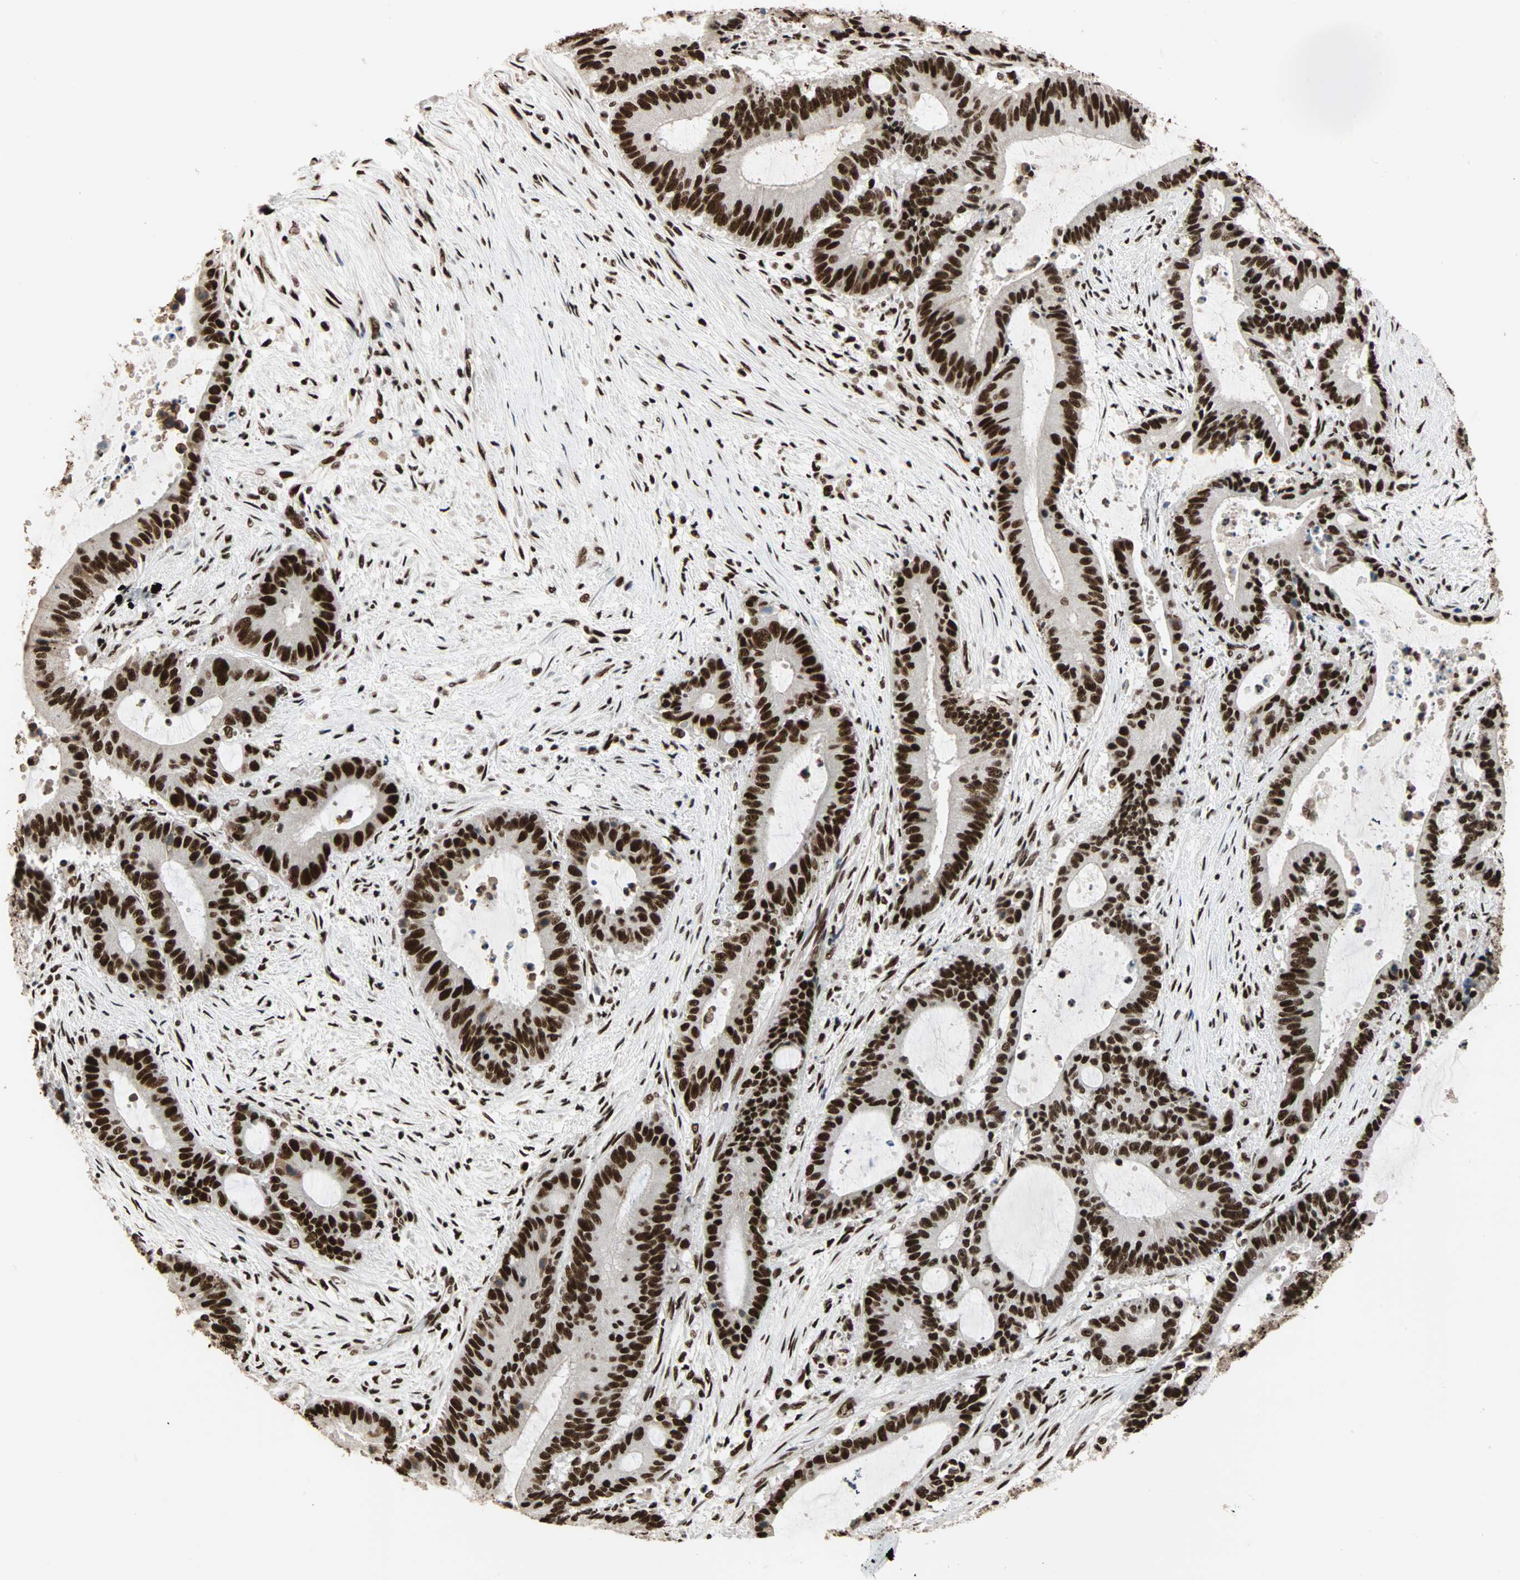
{"staining": {"intensity": "strong", "quantity": ">75%", "location": "nuclear"}, "tissue": "liver cancer", "cell_type": "Tumor cells", "image_type": "cancer", "snomed": [{"axis": "morphology", "description": "Cholangiocarcinoma"}, {"axis": "topography", "description": "Liver"}], "caption": "Human liver cancer (cholangiocarcinoma) stained for a protein (brown) exhibits strong nuclear positive positivity in about >75% of tumor cells.", "gene": "ILF2", "patient": {"sex": "female", "age": 73}}